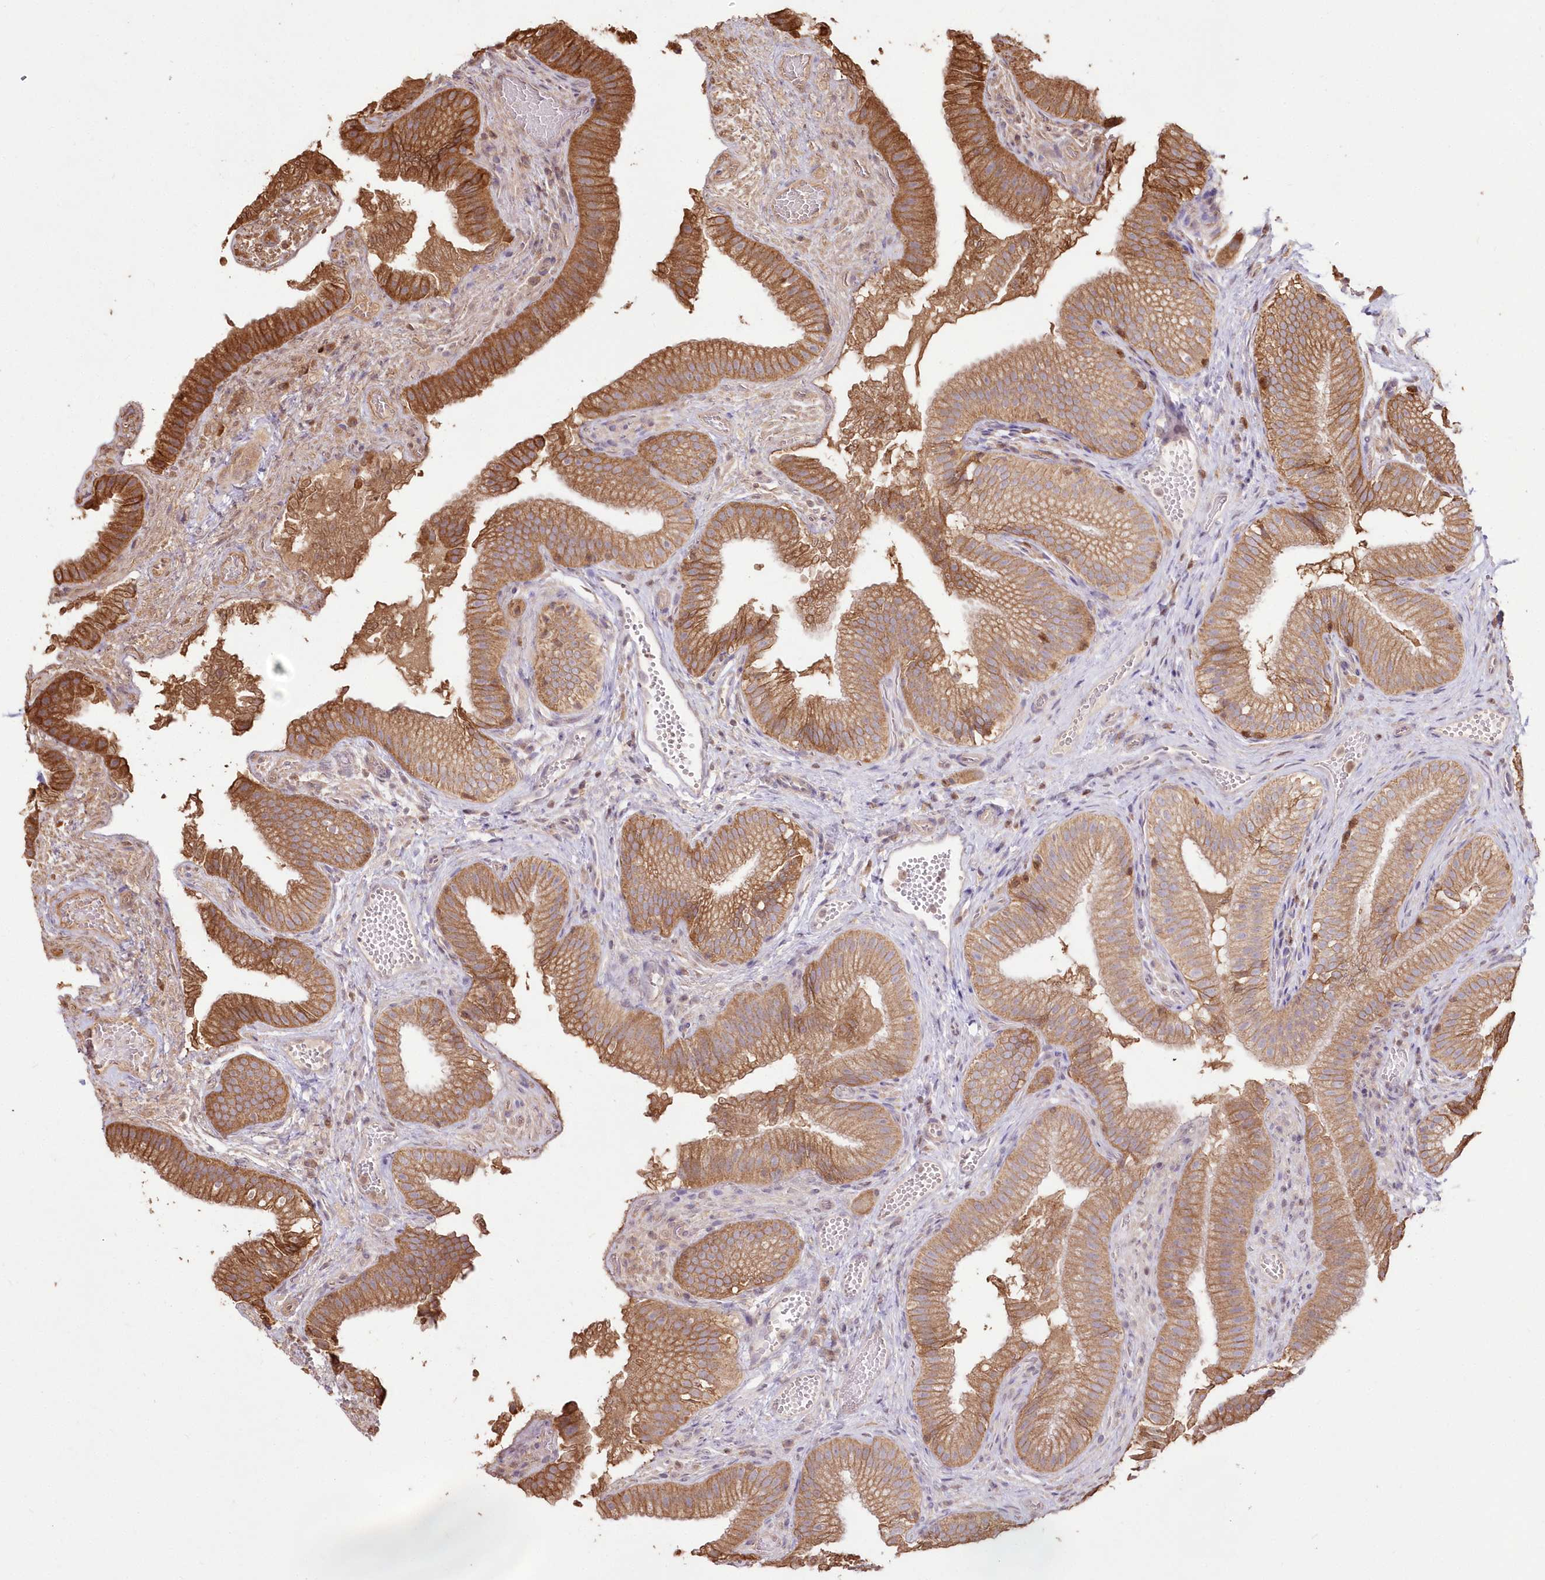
{"staining": {"intensity": "moderate", "quantity": ">75%", "location": "cytoplasmic/membranous"}, "tissue": "gallbladder", "cell_type": "Glandular cells", "image_type": "normal", "snomed": [{"axis": "morphology", "description": "Normal tissue, NOS"}, {"axis": "topography", "description": "Gallbladder"}], "caption": "DAB (3,3'-diaminobenzidine) immunohistochemical staining of unremarkable gallbladder shows moderate cytoplasmic/membranous protein expression in about >75% of glandular cells.", "gene": "STK17B", "patient": {"sex": "female", "age": 30}}